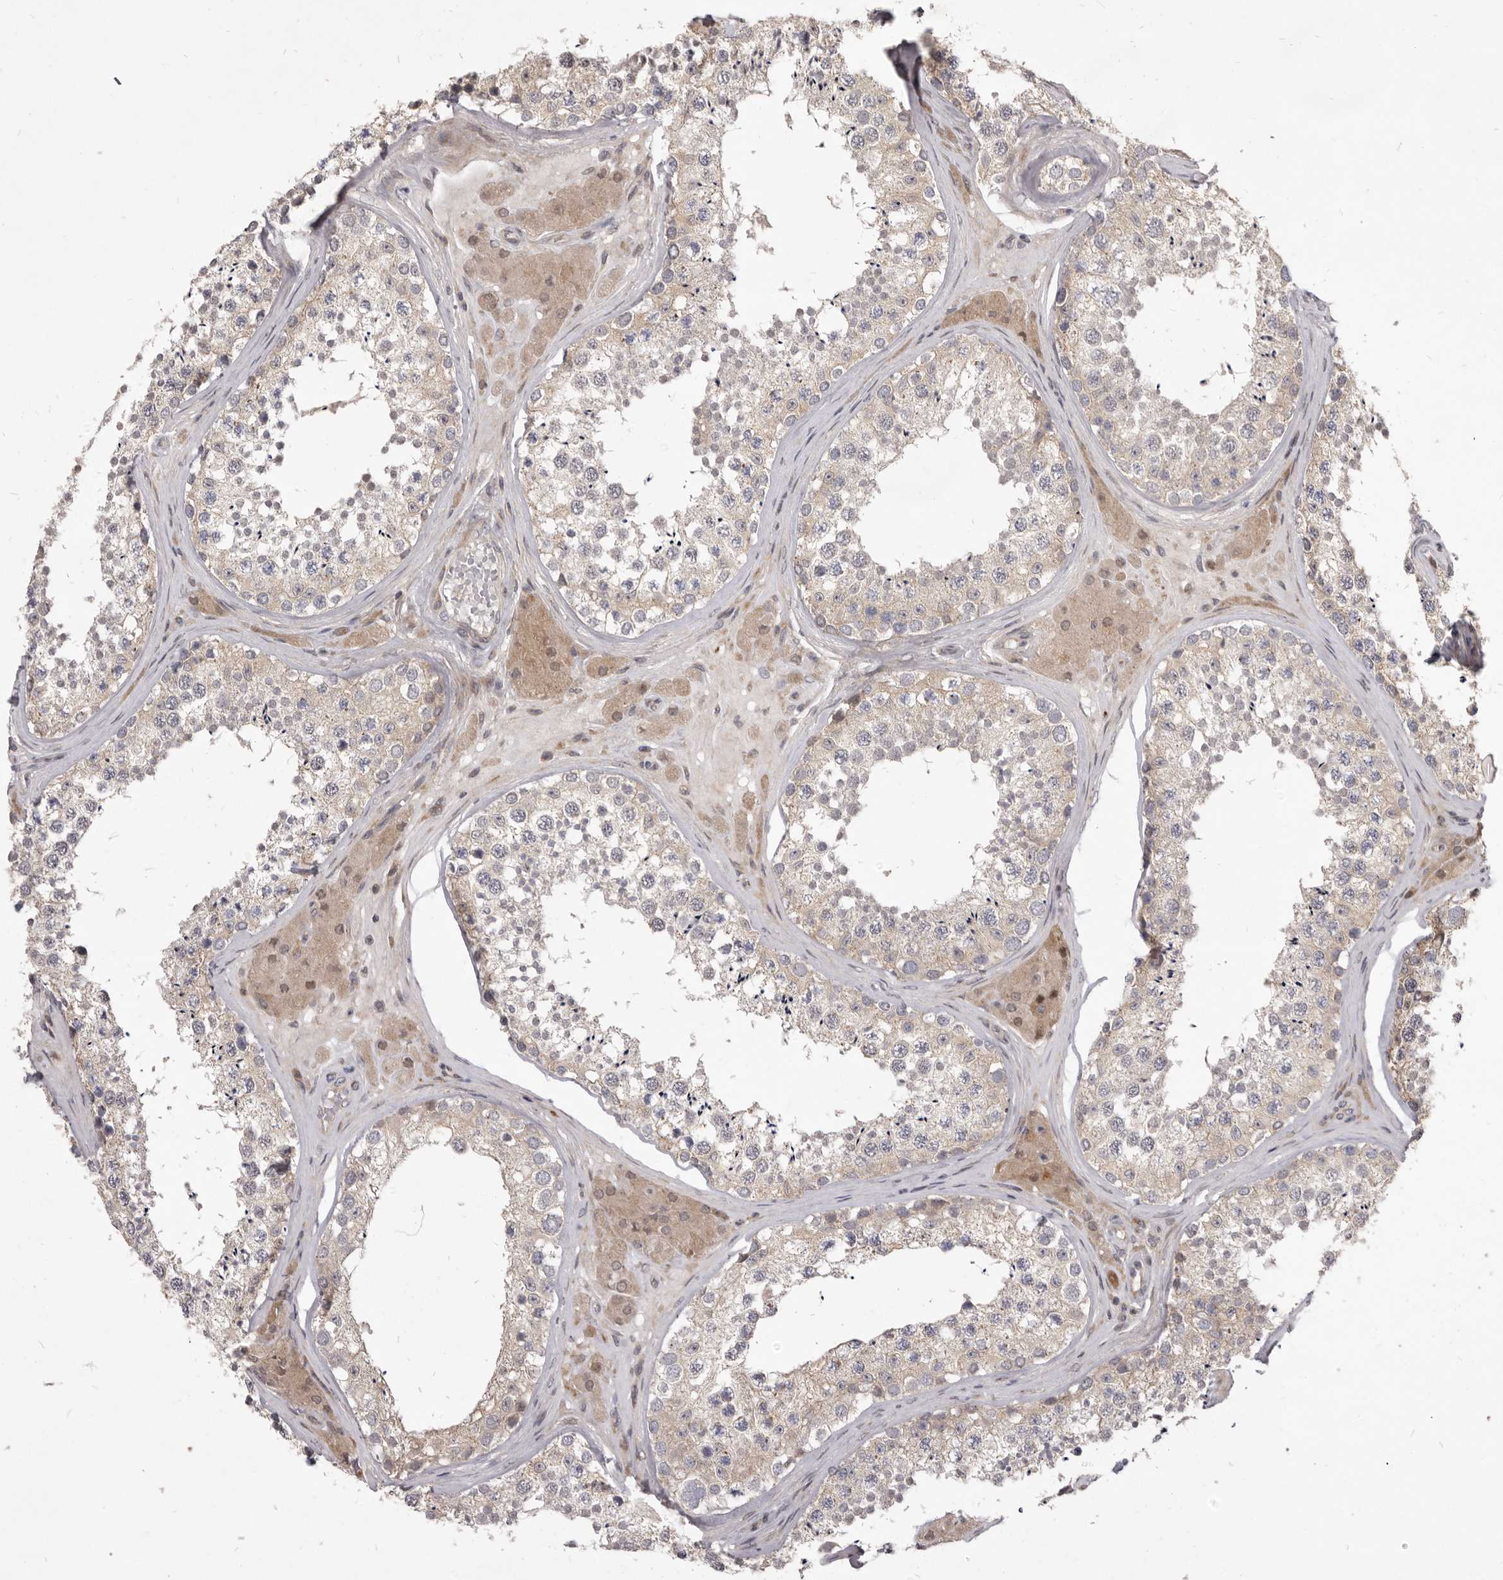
{"staining": {"intensity": "weak", "quantity": "25%-75%", "location": "cytoplasmic/membranous"}, "tissue": "testis", "cell_type": "Cells in seminiferous ducts", "image_type": "normal", "snomed": [{"axis": "morphology", "description": "Normal tissue, NOS"}, {"axis": "topography", "description": "Testis"}], "caption": "Benign testis demonstrates weak cytoplasmic/membranous positivity in about 25%-75% of cells in seminiferous ducts.", "gene": "TBC1D8B", "patient": {"sex": "male", "age": 46}}